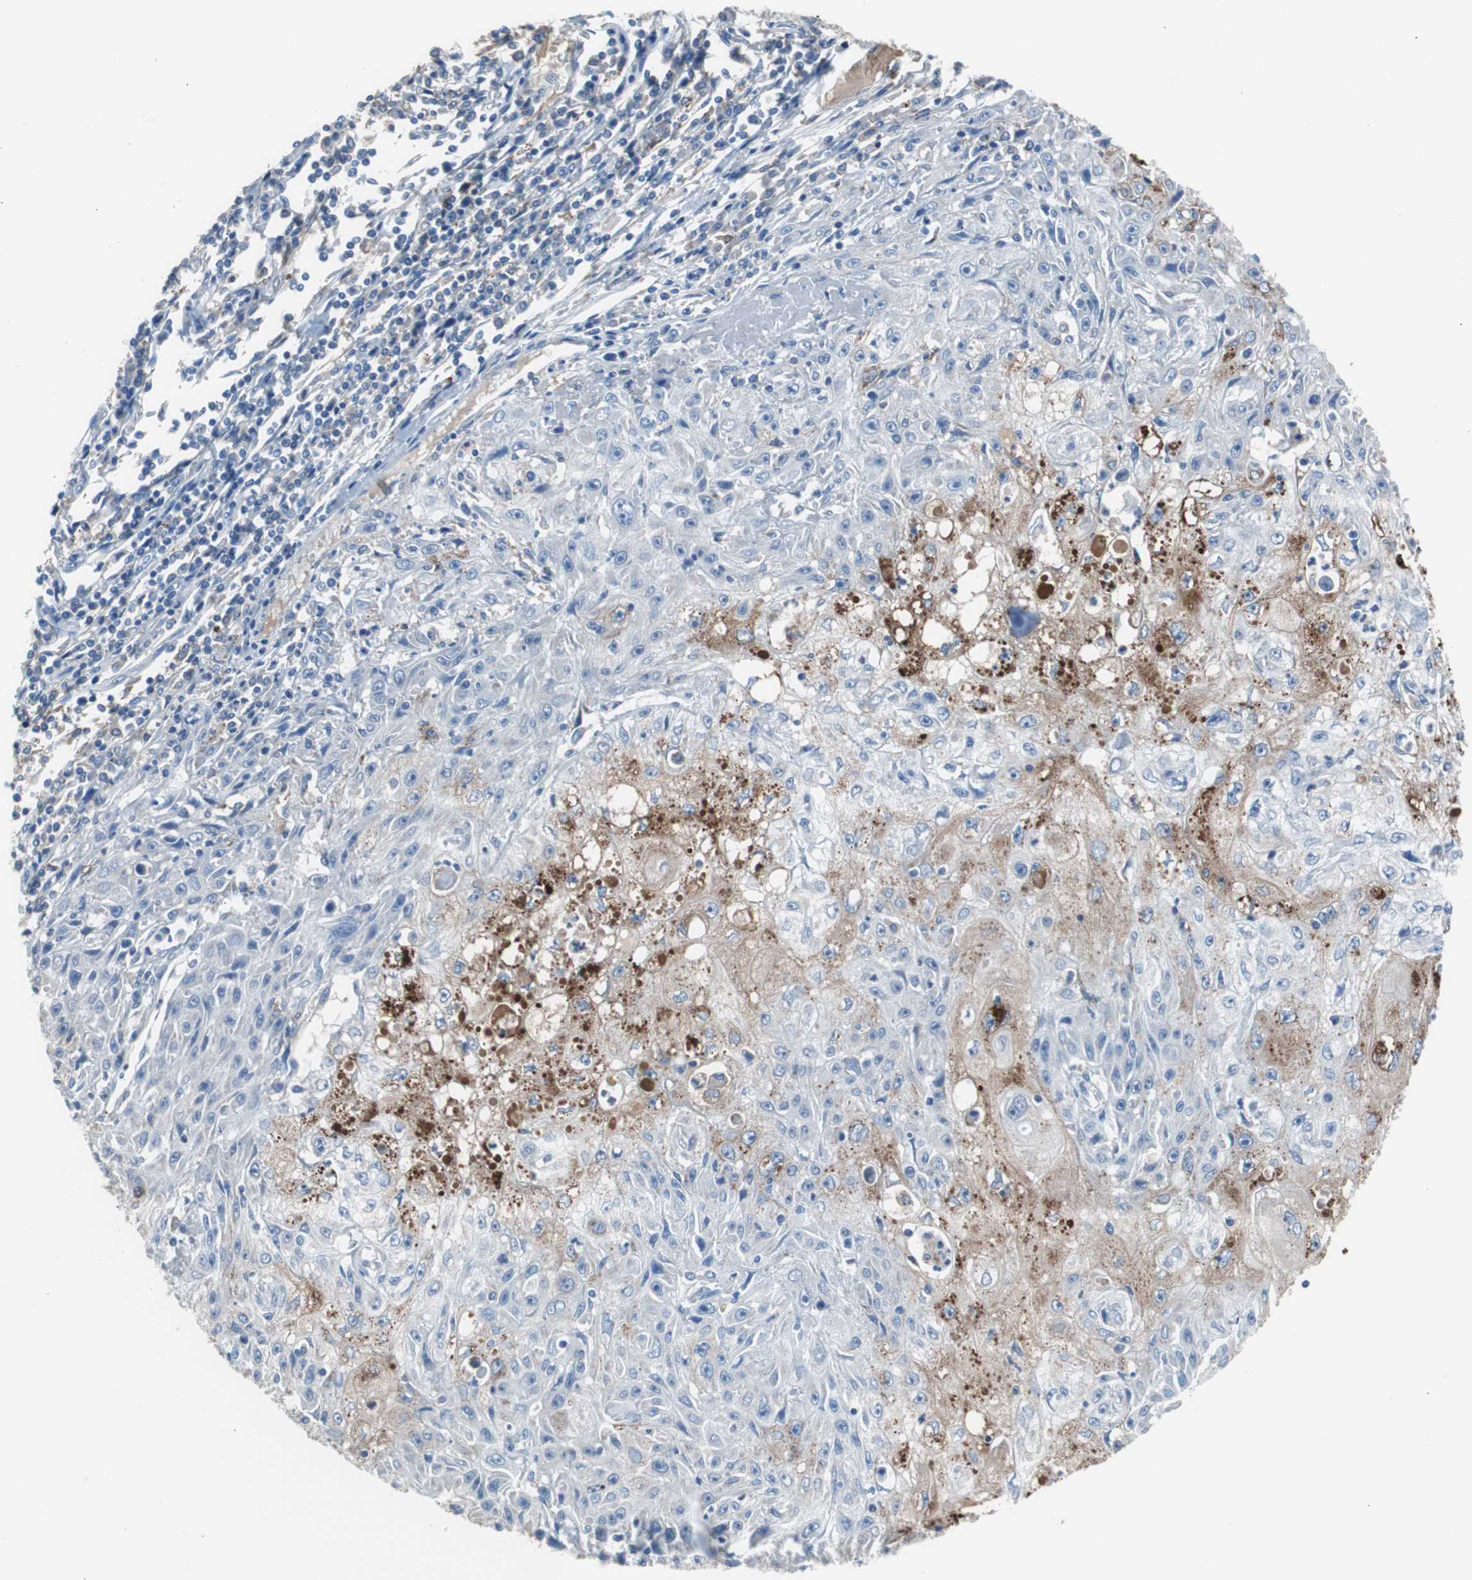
{"staining": {"intensity": "negative", "quantity": "none", "location": "none"}, "tissue": "skin cancer", "cell_type": "Tumor cells", "image_type": "cancer", "snomed": [{"axis": "morphology", "description": "Squamous cell carcinoma, NOS"}, {"axis": "topography", "description": "Skin"}], "caption": "DAB immunohistochemical staining of skin cancer (squamous cell carcinoma) reveals no significant positivity in tumor cells.", "gene": "FCGR2B", "patient": {"sex": "male", "age": 75}}